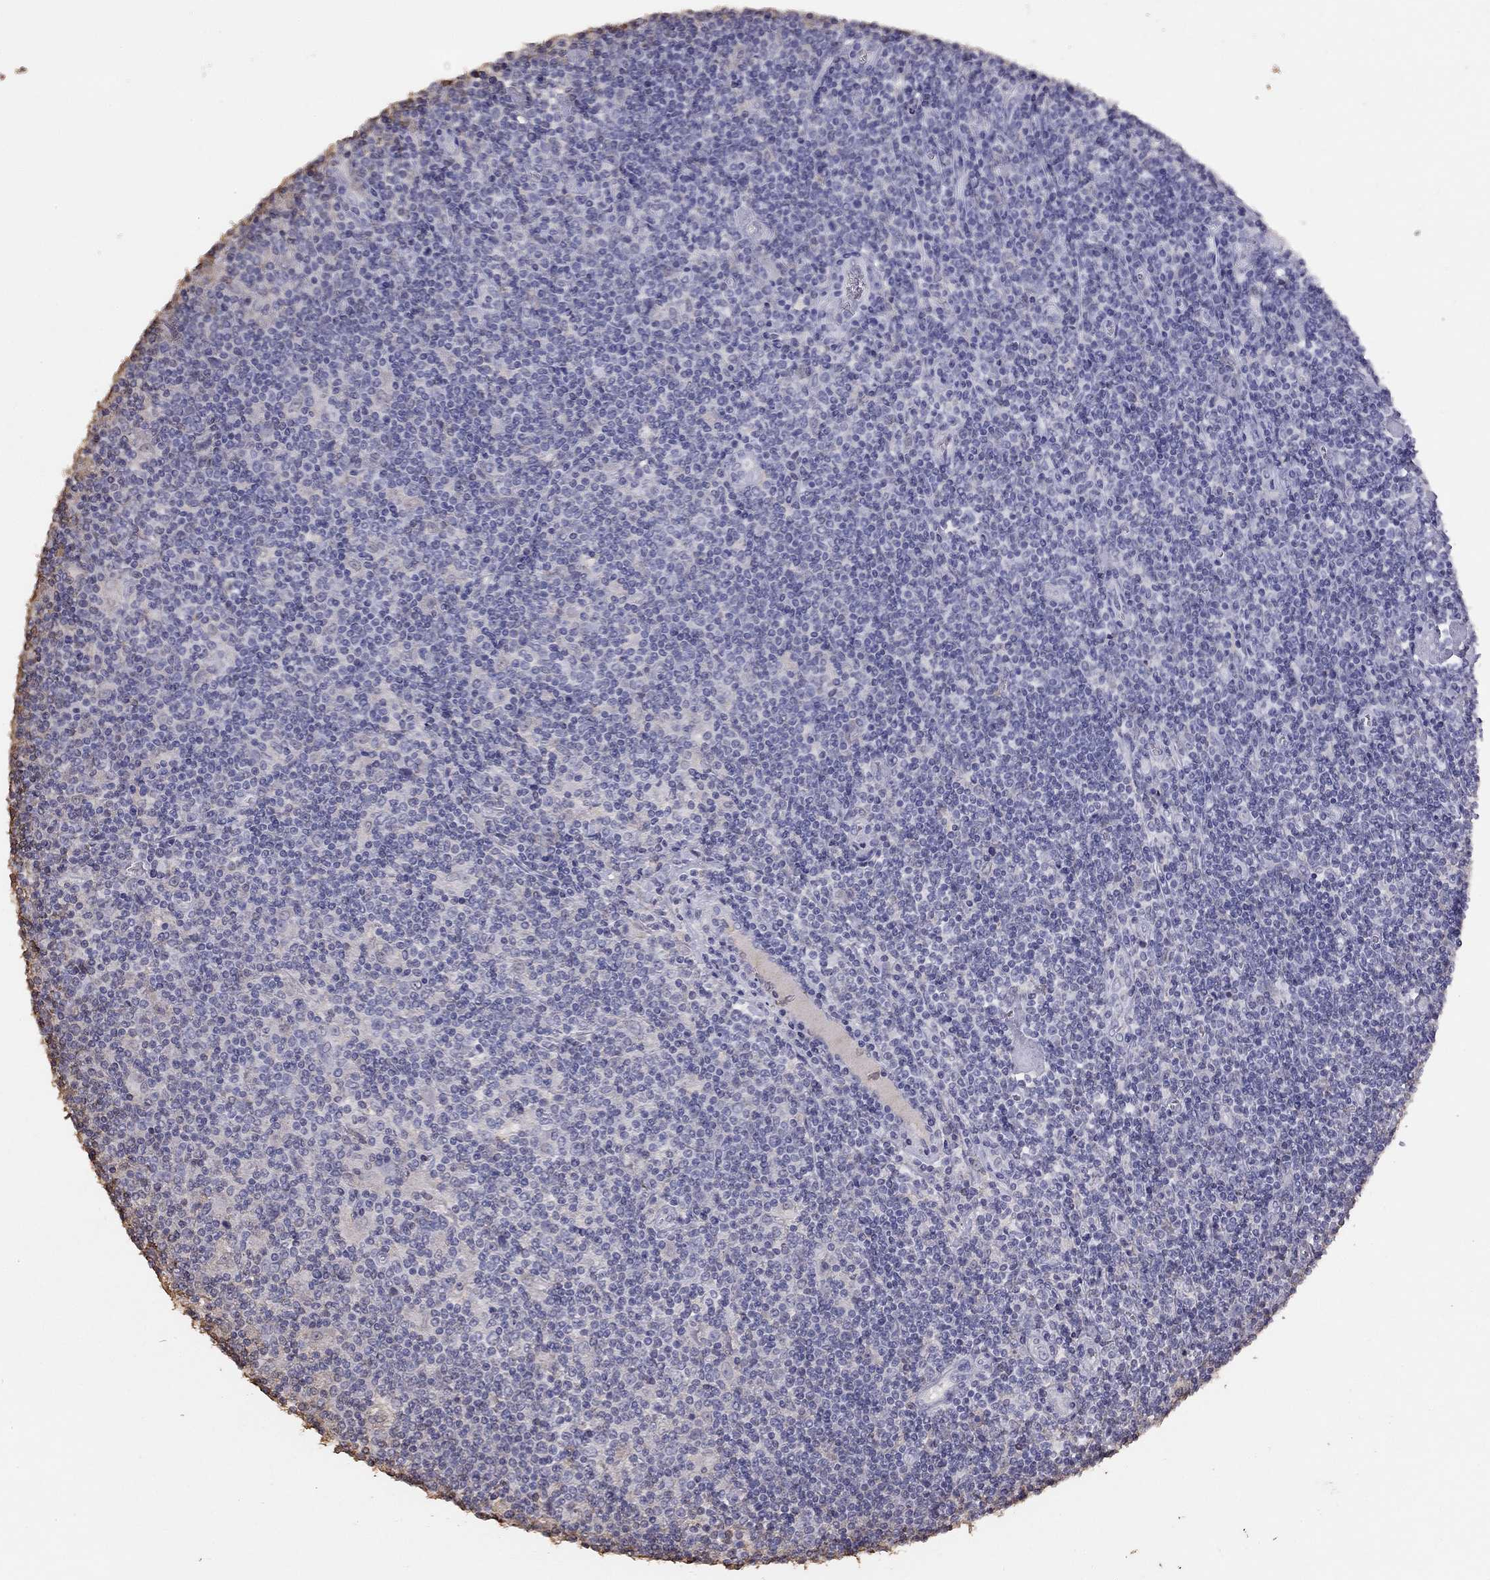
{"staining": {"intensity": "negative", "quantity": "none", "location": "none"}, "tissue": "lymphoma", "cell_type": "Tumor cells", "image_type": "cancer", "snomed": [{"axis": "morphology", "description": "Hodgkin's disease, NOS"}, {"axis": "topography", "description": "Lymph node"}], "caption": "Micrograph shows no protein positivity in tumor cells of lymphoma tissue.", "gene": "SUN3", "patient": {"sex": "male", "age": 40}}